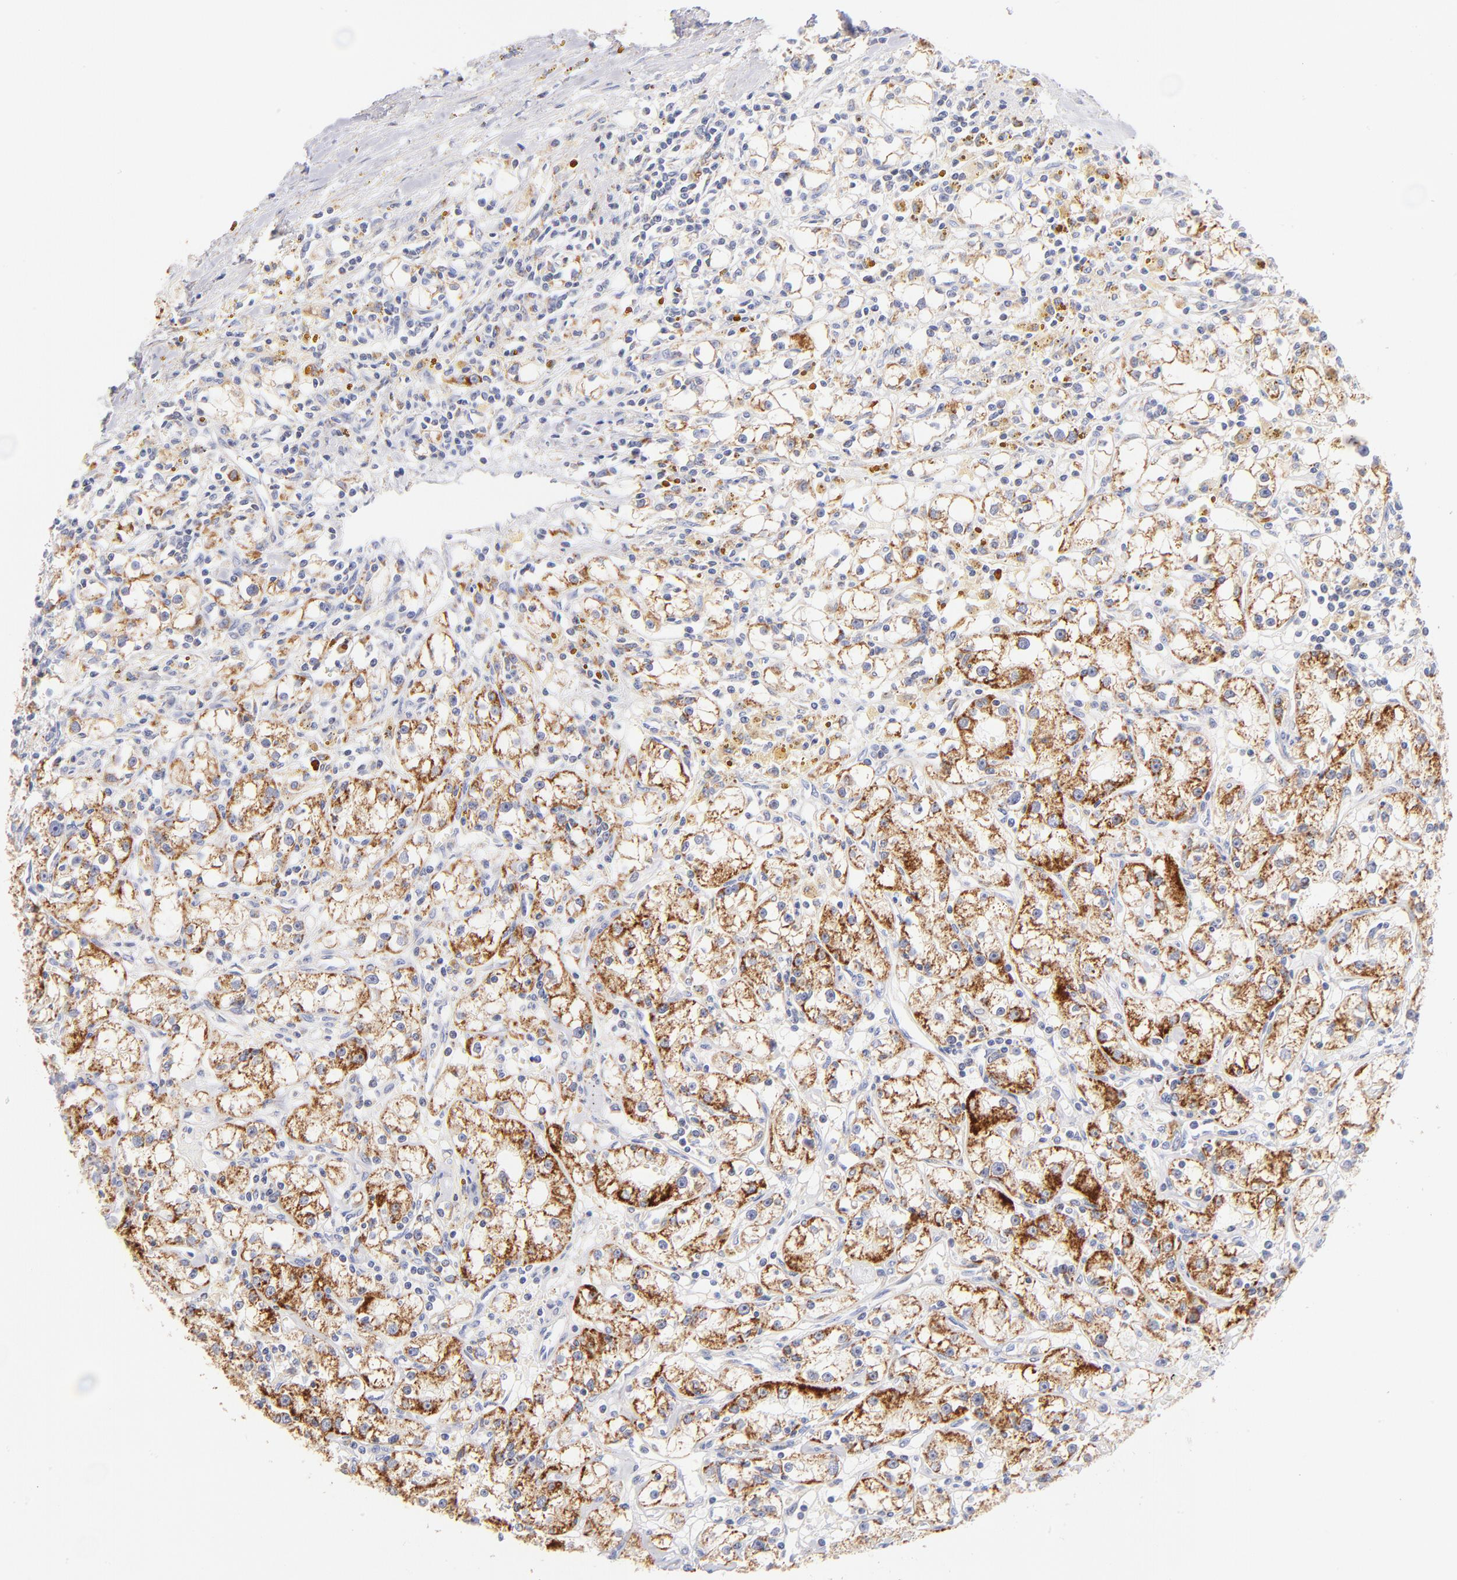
{"staining": {"intensity": "moderate", "quantity": ">75%", "location": "cytoplasmic/membranous"}, "tissue": "renal cancer", "cell_type": "Tumor cells", "image_type": "cancer", "snomed": [{"axis": "morphology", "description": "Adenocarcinoma, NOS"}, {"axis": "topography", "description": "Kidney"}], "caption": "Adenocarcinoma (renal) stained for a protein (brown) shows moderate cytoplasmic/membranous positive positivity in approximately >75% of tumor cells.", "gene": "AIFM1", "patient": {"sex": "male", "age": 56}}